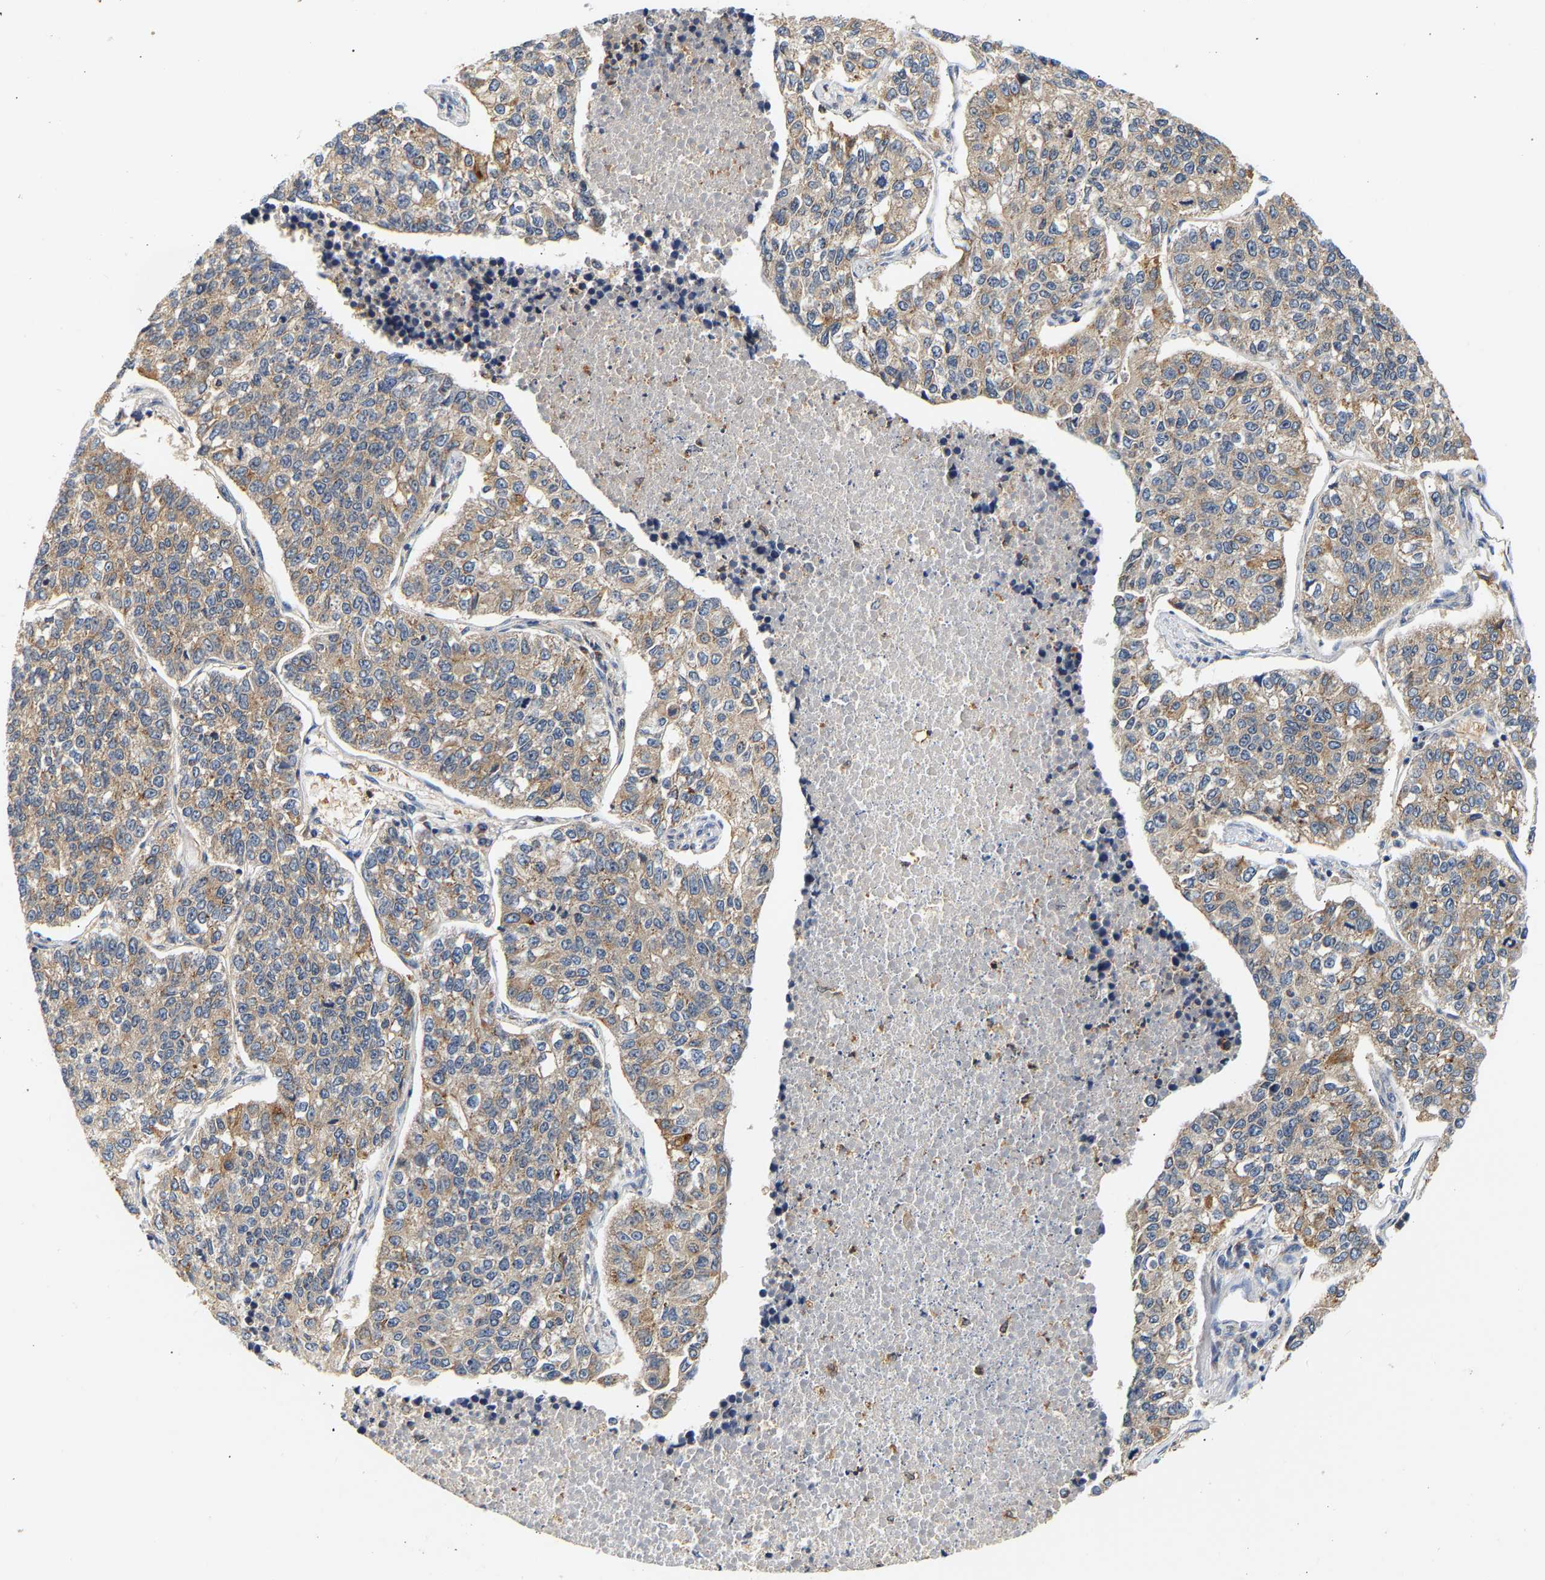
{"staining": {"intensity": "moderate", "quantity": ">75%", "location": "cytoplasmic/membranous"}, "tissue": "lung cancer", "cell_type": "Tumor cells", "image_type": "cancer", "snomed": [{"axis": "morphology", "description": "Adenocarcinoma, NOS"}, {"axis": "topography", "description": "Lung"}], "caption": "Tumor cells show medium levels of moderate cytoplasmic/membranous positivity in approximately >75% of cells in lung cancer. The protein of interest is stained brown, and the nuclei are stained in blue (DAB (3,3'-diaminobenzidine) IHC with brightfield microscopy, high magnification).", "gene": "PPID", "patient": {"sex": "male", "age": 49}}